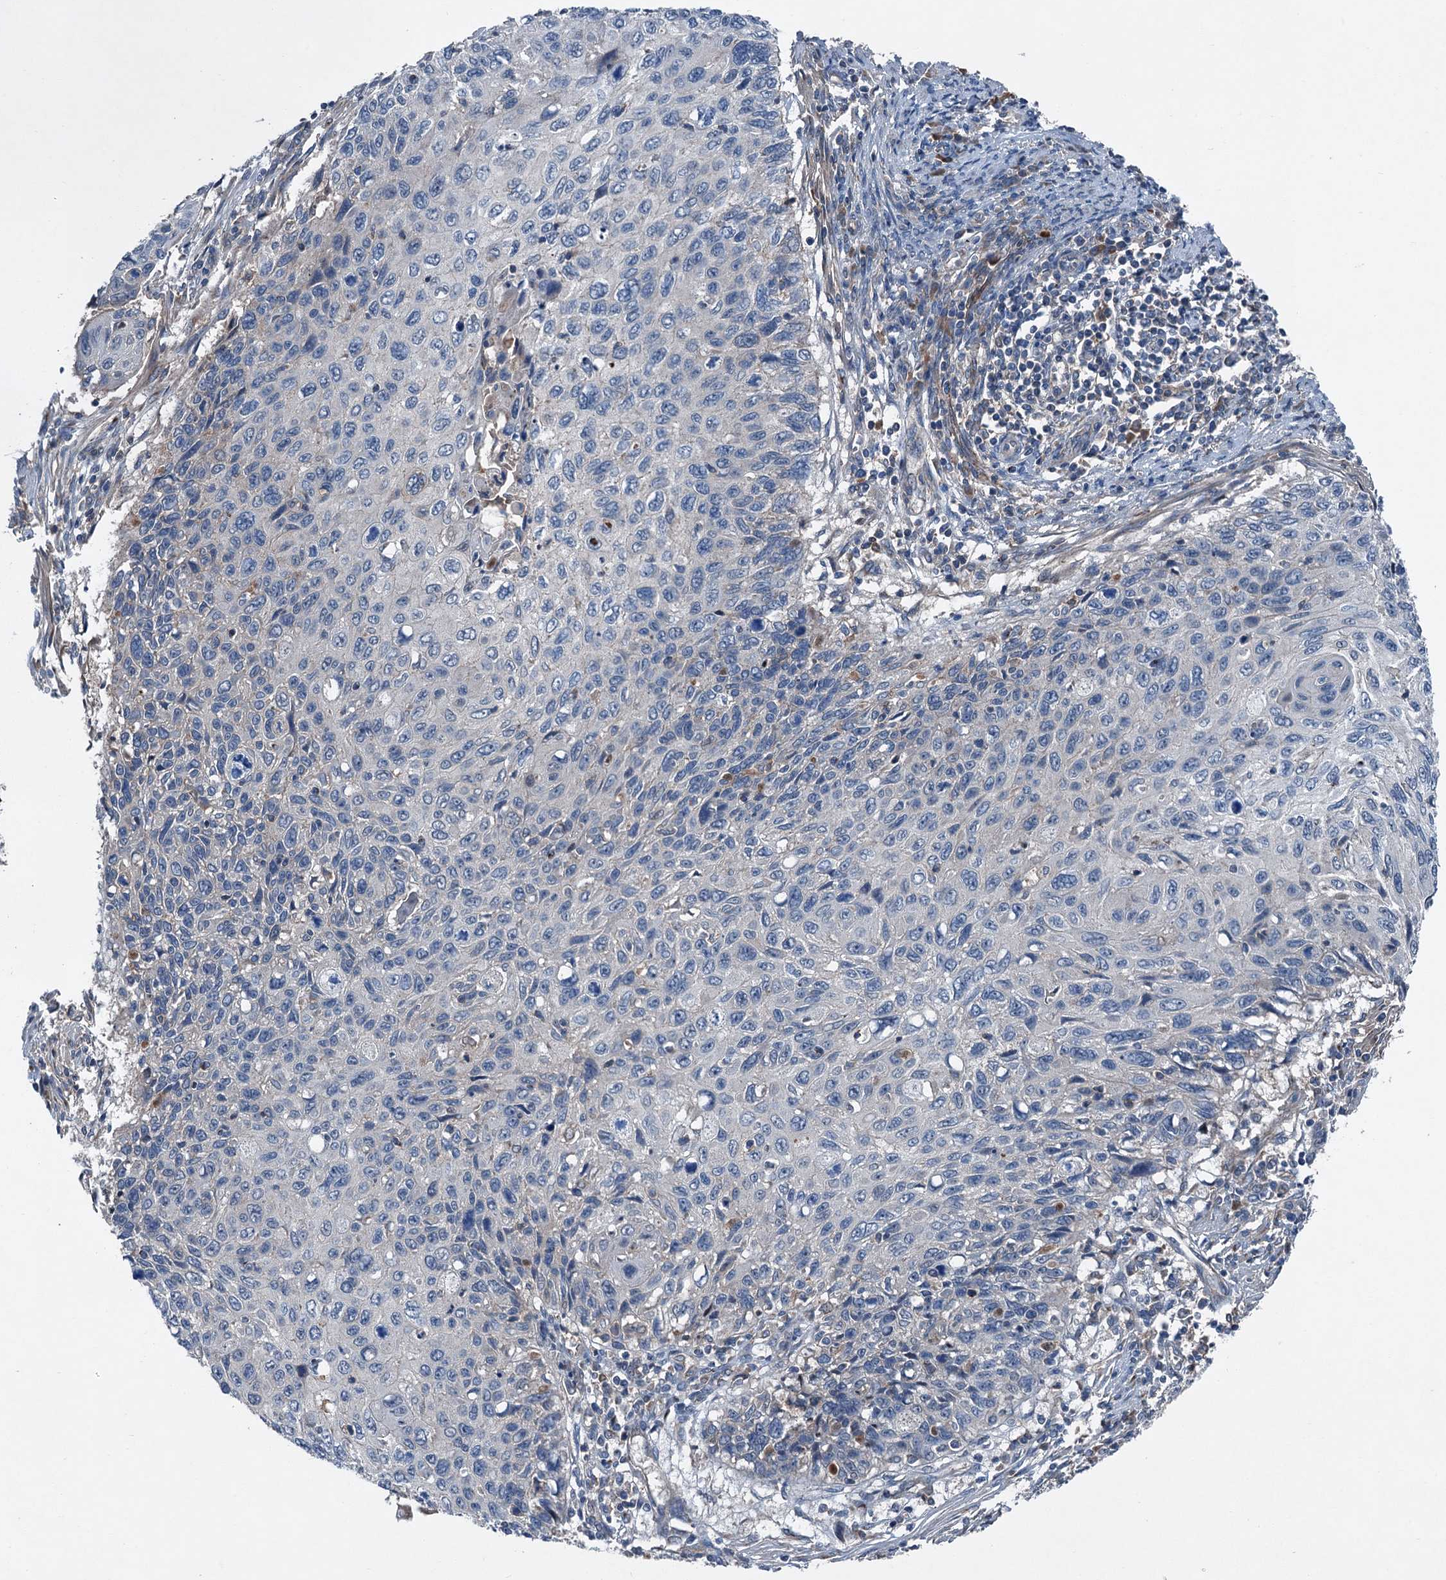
{"staining": {"intensity": "negative", "quantity": "none", "location": "none"}, "tissue": "cervical cancer", "cell_type": "Tumor cells", "image_type": "cancer", "snomed": [{"axis": "morphology", "description": "Squamous cell carcinoma, NOS"}, {"axis": "topography", "description": "Cervix"}], "caption": "Immunohistochemical staining of human cervical squamous cell carcinoma demonstrates no significant staining in tumor cells.", "gene": "SLC2A10", "patient": {"sex": "female", "age": 70}}